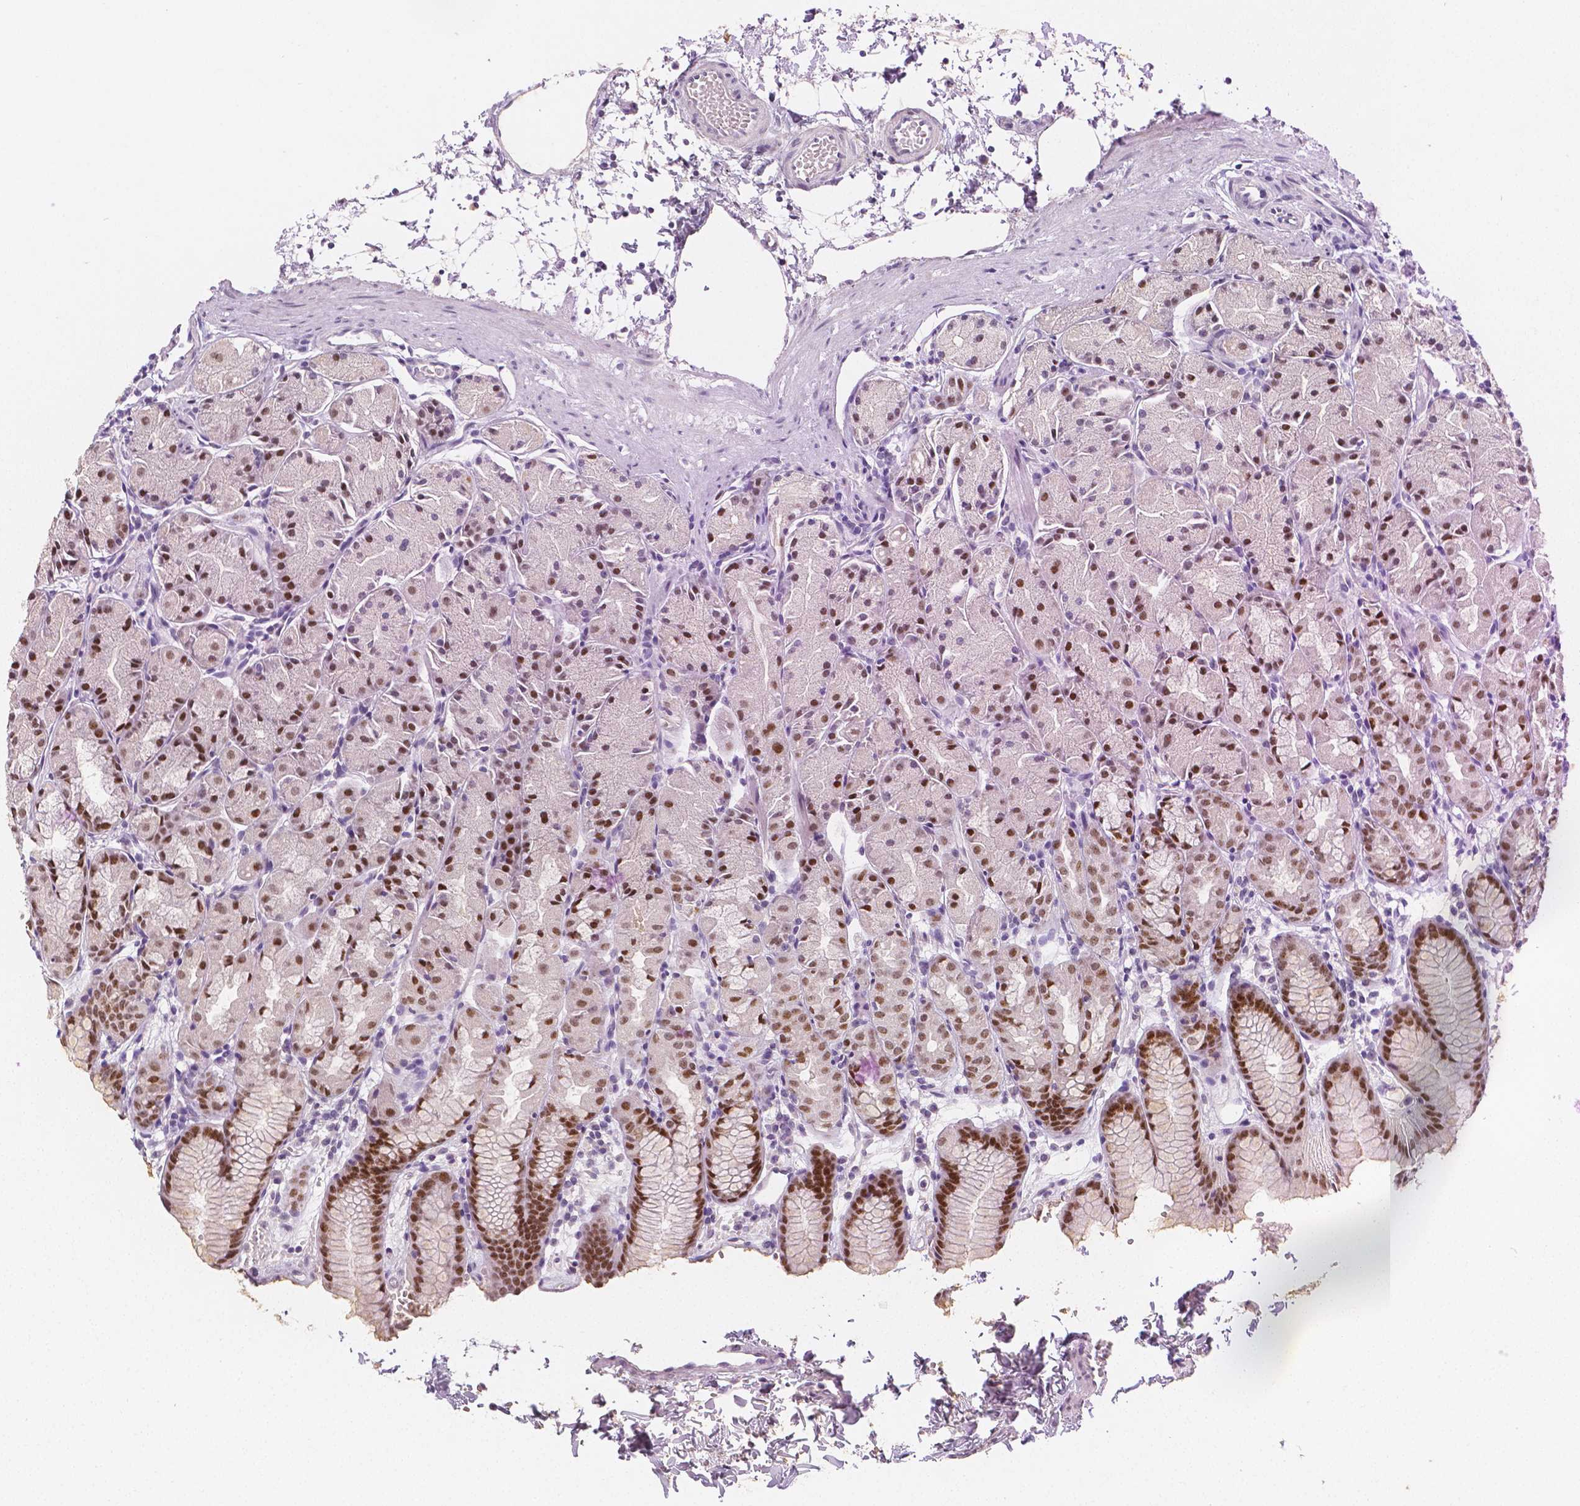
{"staining": {"intensity": "moderate", "quantity": "25%-75%", "location": "nuclear"}, "tissue": "stomach", "cell_type": "Glandular cells", "image_type": "normal", "snomed": [{"axis": "morphology", "description": "Normal tissue, NOS"}, {"axis": "topography", "description": "Stomach, upper"}], "caption": "Brown immunohistochemical staining in normal stomach displays moderate nuclear positivity in approximately 25%-75% of glandular cells. (DAB (3,3'-diaminobenzidine) IHC with brightfield microscopy, high magnification).", "gene": "HNF1B", "patient": {"sex": "male", "age": 47}}